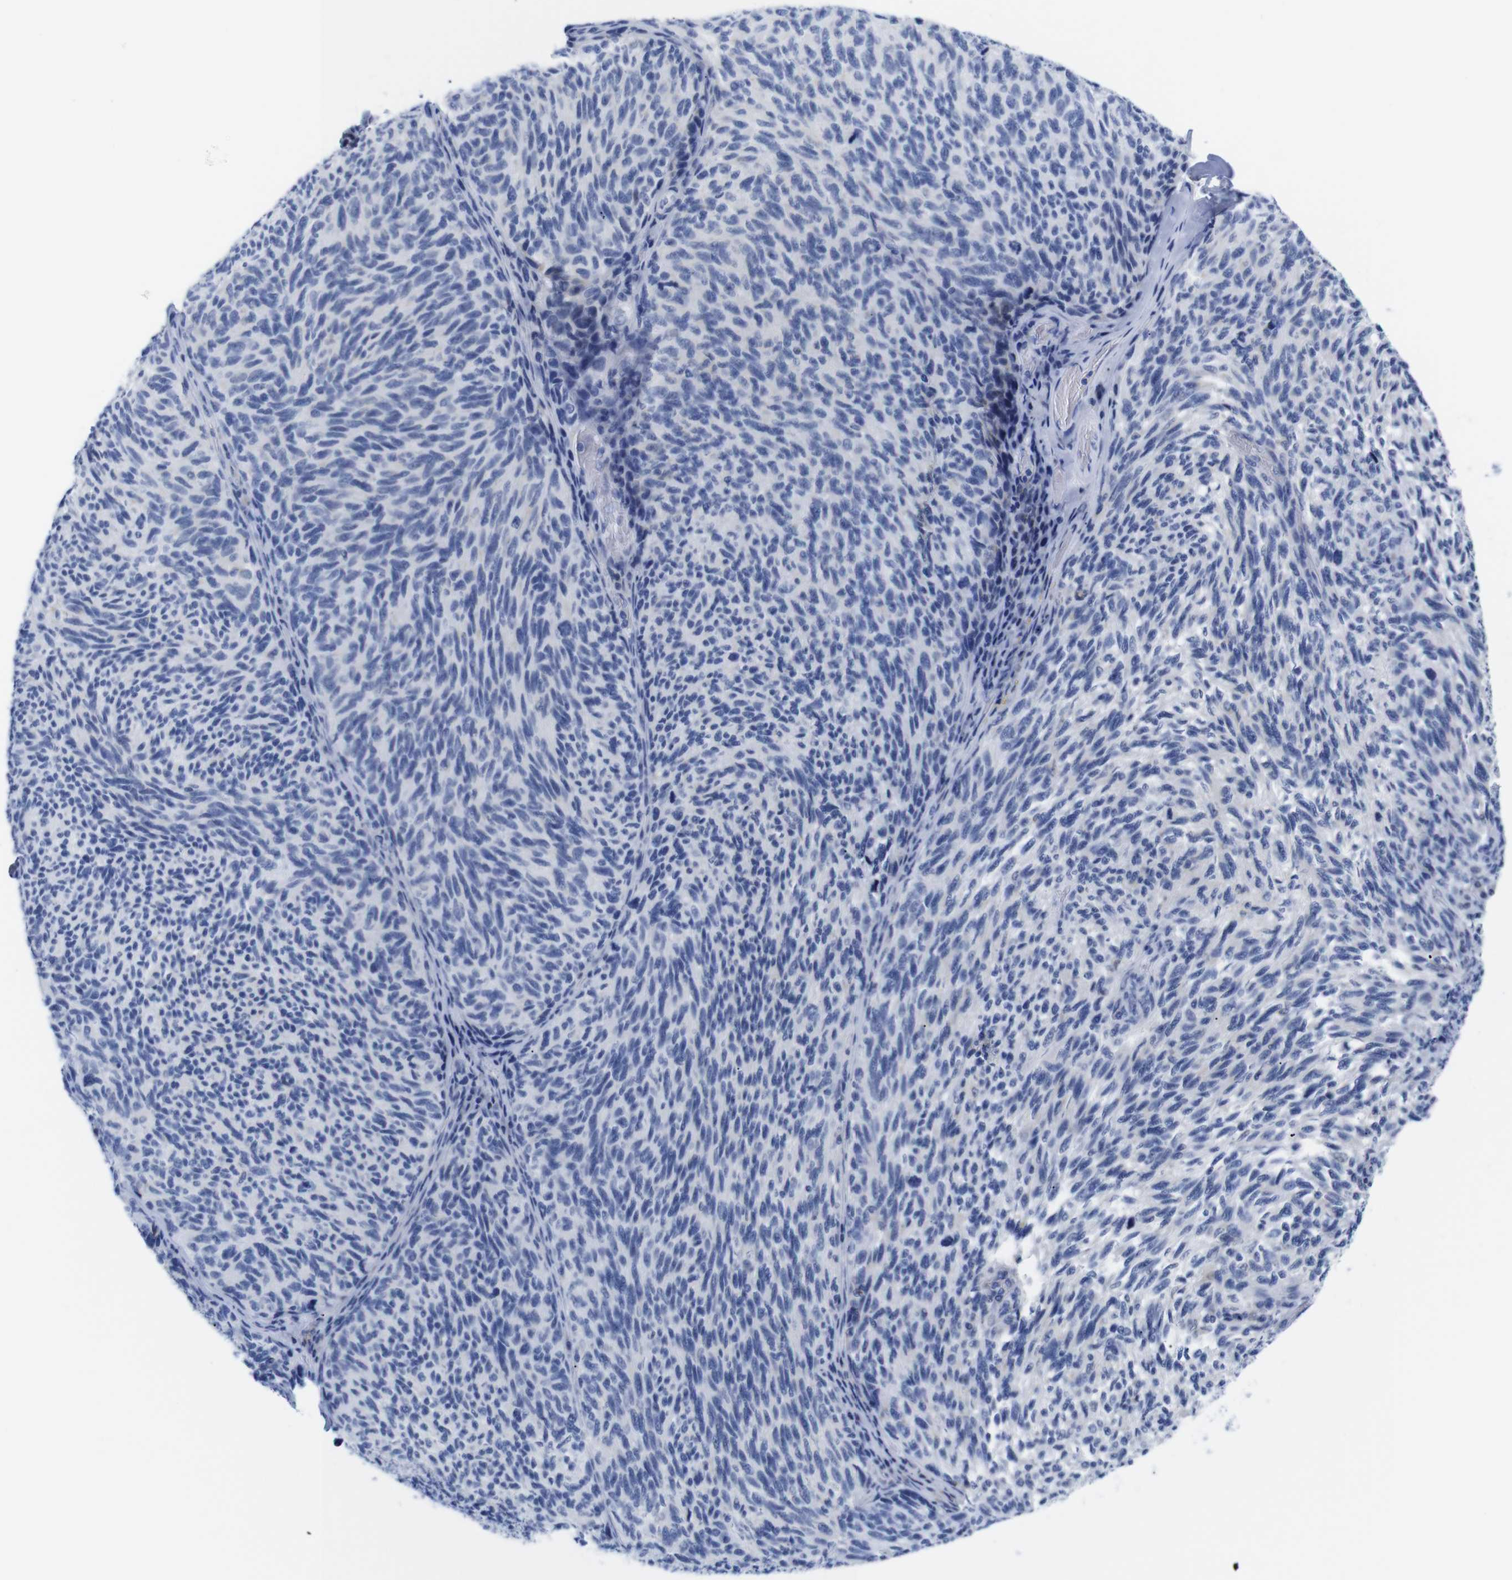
{"staining": {"intensity": "negative", "quantity": "none", "location": "none"}, "tissue": "melanoma", "cell_type": "Tumor cells", "image_type": "cancer", "snomed": [{"axis": "morphology", "description": "Malignant melanoma, NOS"}, {"axis": "topography", "description": "Skin"}], "caption": "Immunohistochemistry (IHC) of melanoma reveals no staining in tumor cells. (Stains: DAB IHC with hematoxylin counter stain, Microscopy: brightfield microscopy at high magnification).", "gene": "LRRC55", "patient": {"sex": "female", "age": 73}}